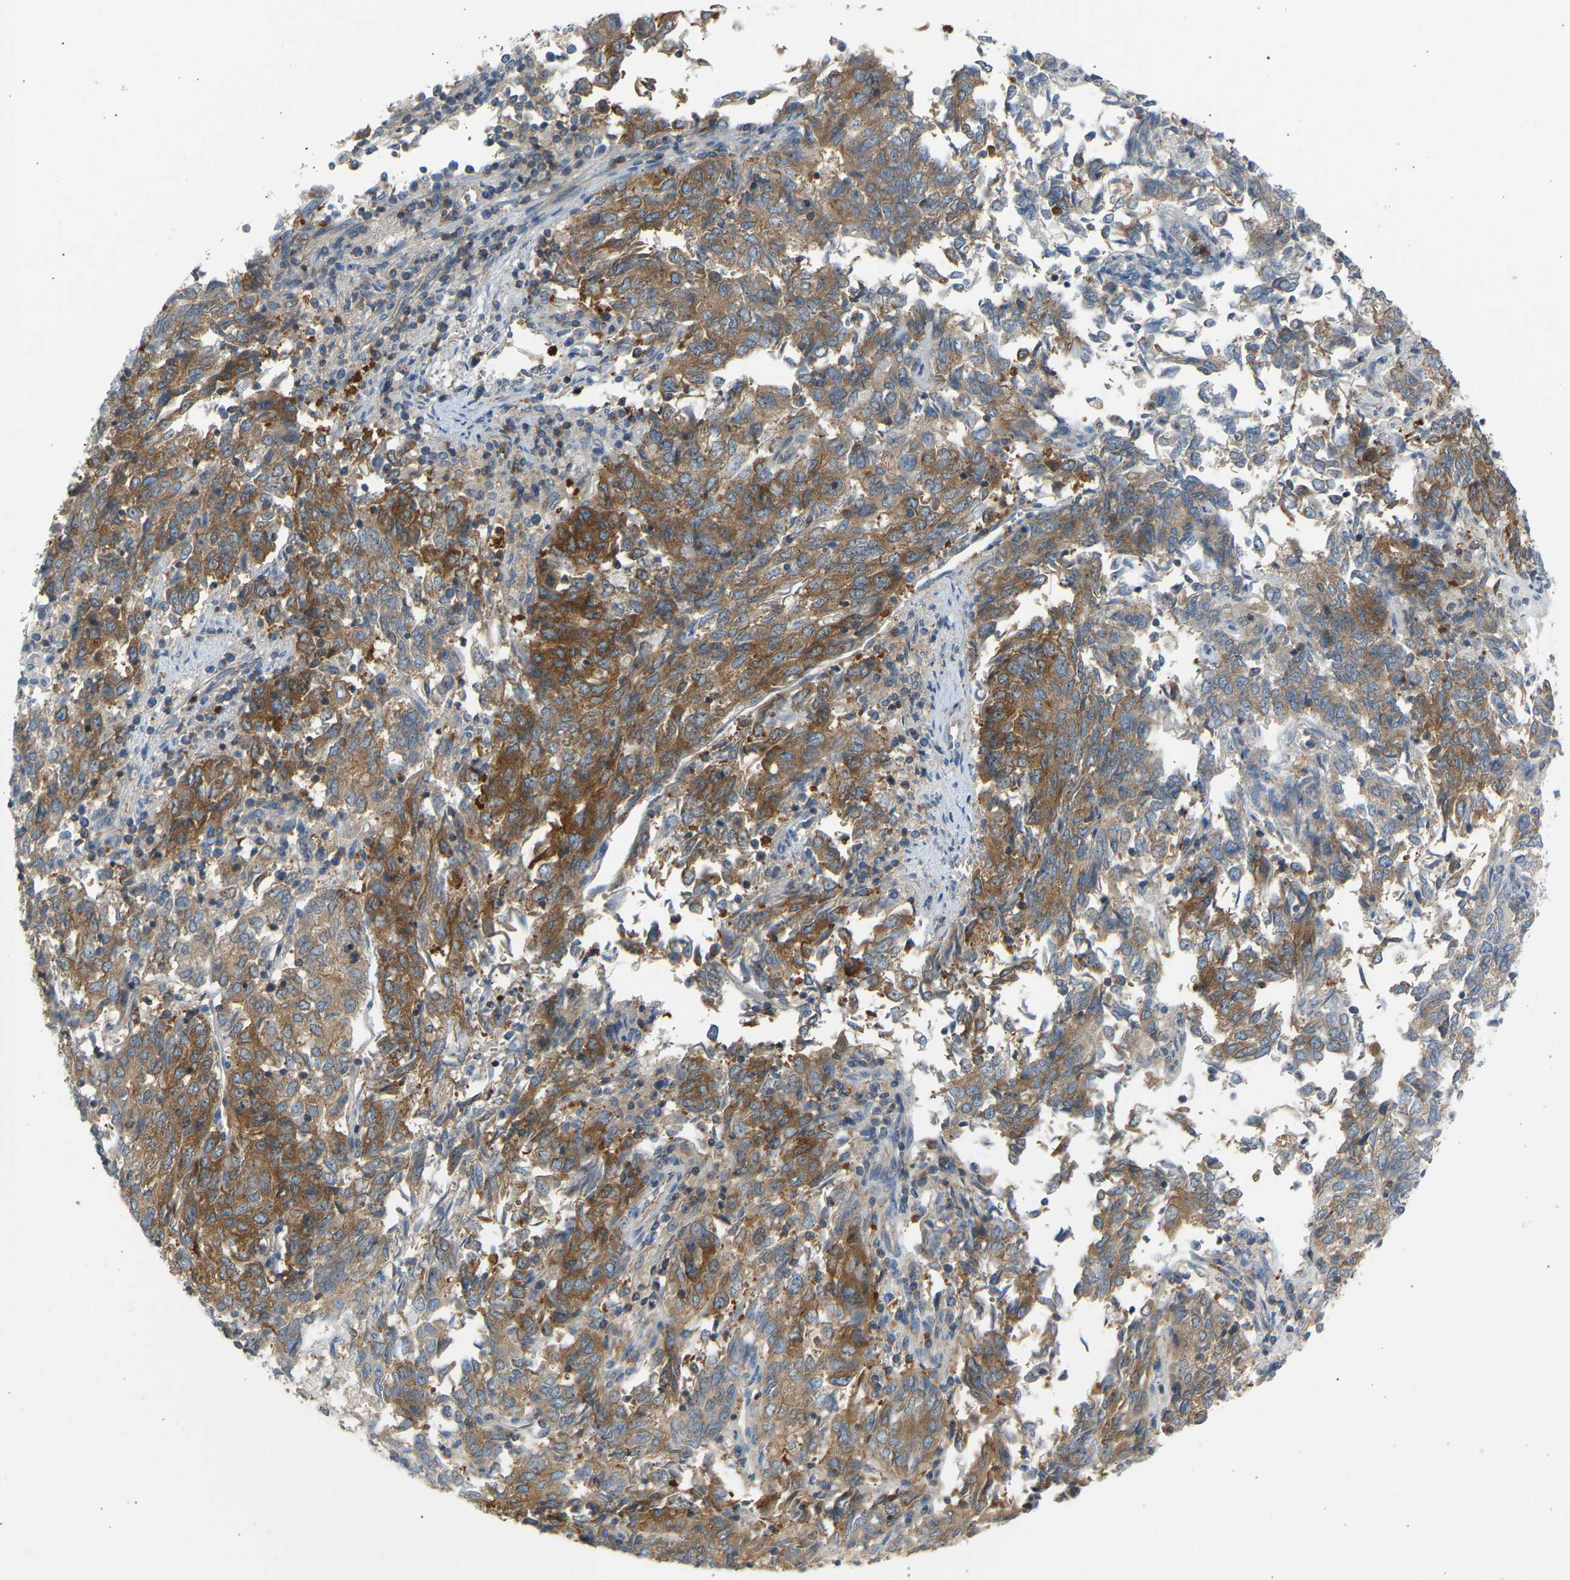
{"staining": {"intensity": "moderate", "quantity": ">75%", "location": "cytoplasmic/membranous"}, "tissue": "endometrial cancer", "cell_type": "Tumor cells", "image_type": "cancer", "snomed": [{"axis": "morphology", "description": "Adenocarcinoma, NOS"}, {"axis": "topography", "description": "Endometrium"}], "caption": "Immunohistochemistry (IHC) photomicrograph of endometrial adenocarcinoma stained for a protein (brown), which exhibits medium levels of moderate cytoplasmic/membranous staining in approximately >75% of tumor cells.", "gene": "TRIM50", "patient": {"sex": "female", "age": 80}}